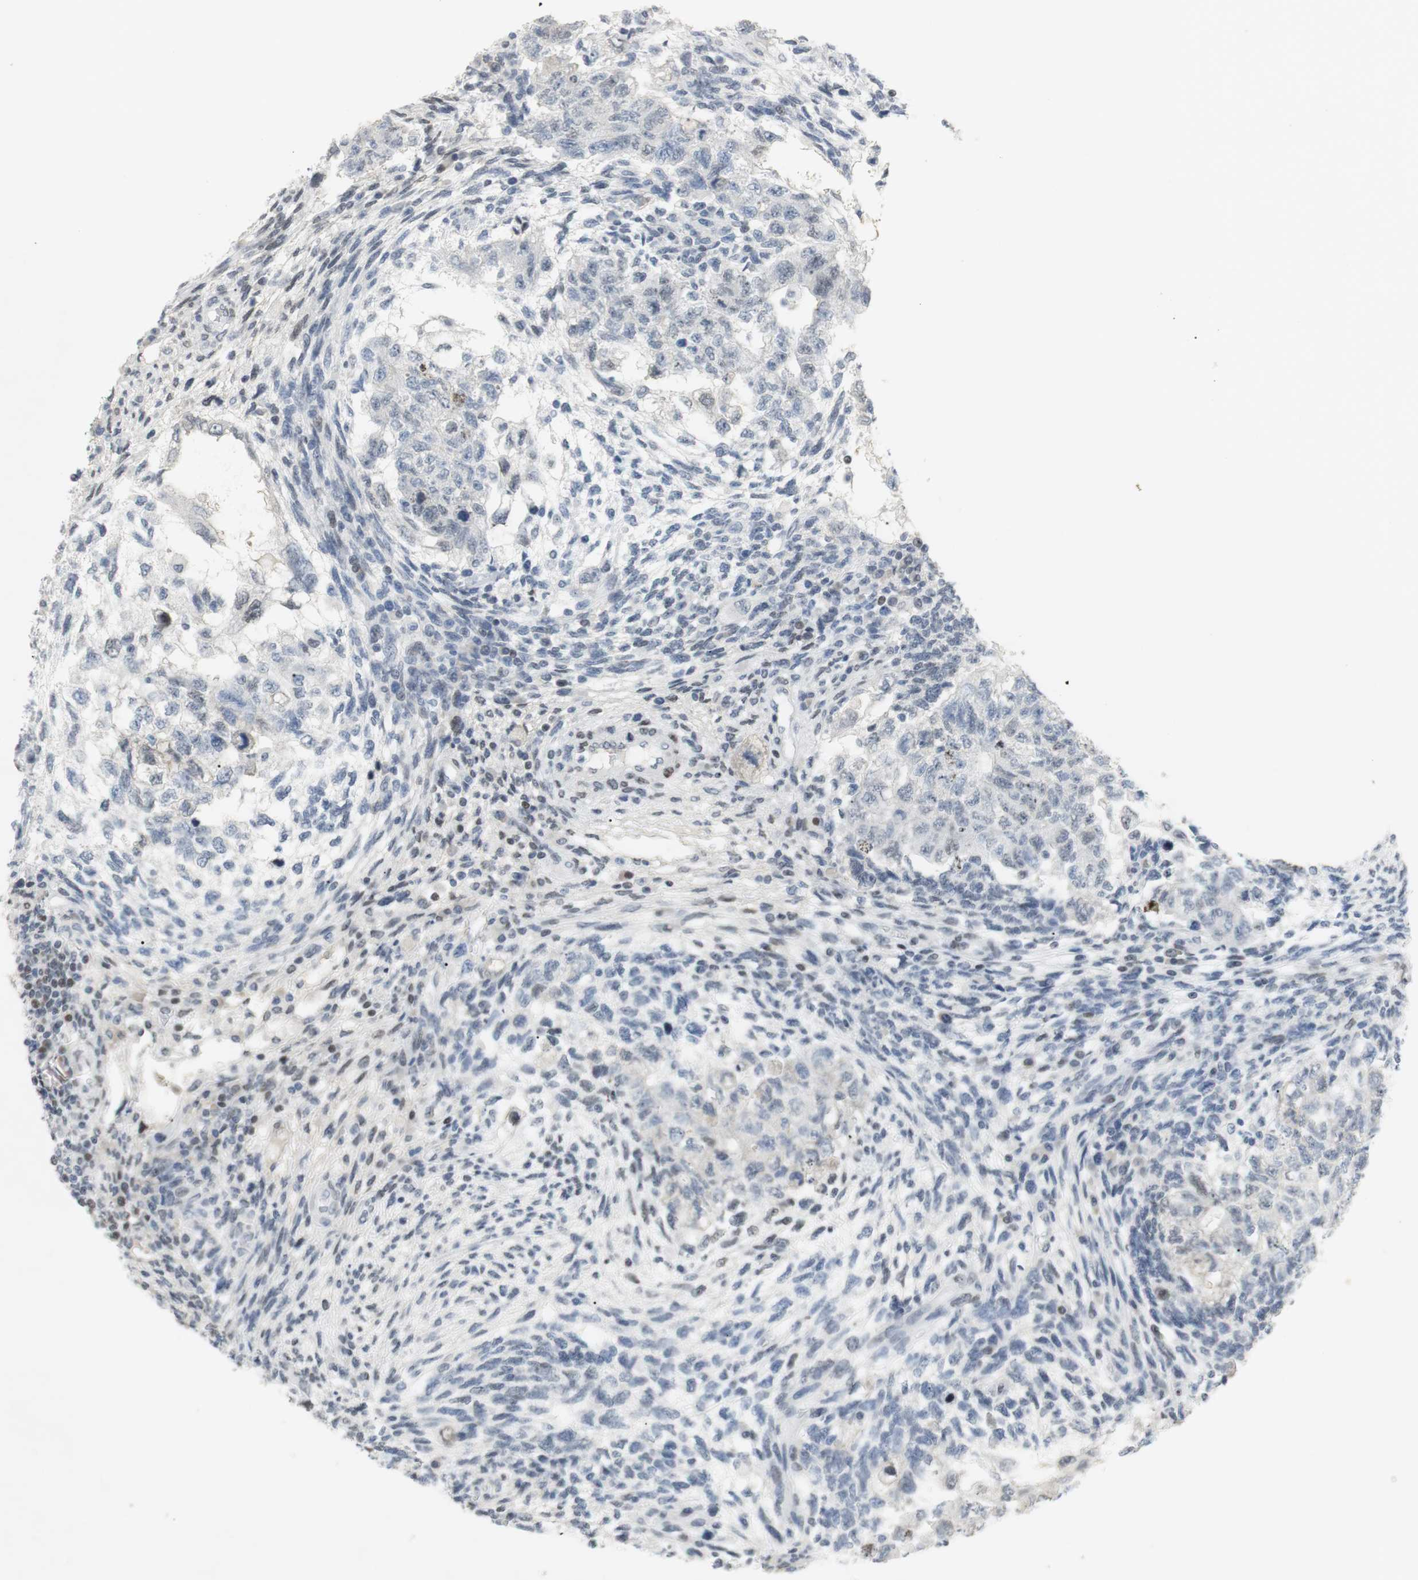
{"staining": {"intensity": "negative", "quantity": "none", "location": "none"}, "tissue": "testis cancer", "cell_type": "Tumor cells", "image_type": "cancer", "snomed": [{"axis": "morphology", "description": "Normal tissue, NOS"}, {"axis": "morphology", "description": "Carcinoma, Embryonal, NOS"}, {"axis": "topography", "description": "Testis"}], "caption": "This is an IHC histopathology image of human testis embryonal carcinoma. There is no expression in tumor cells.", "gene": "BMI1", "patient": {"sex": "male", "age": 36}}